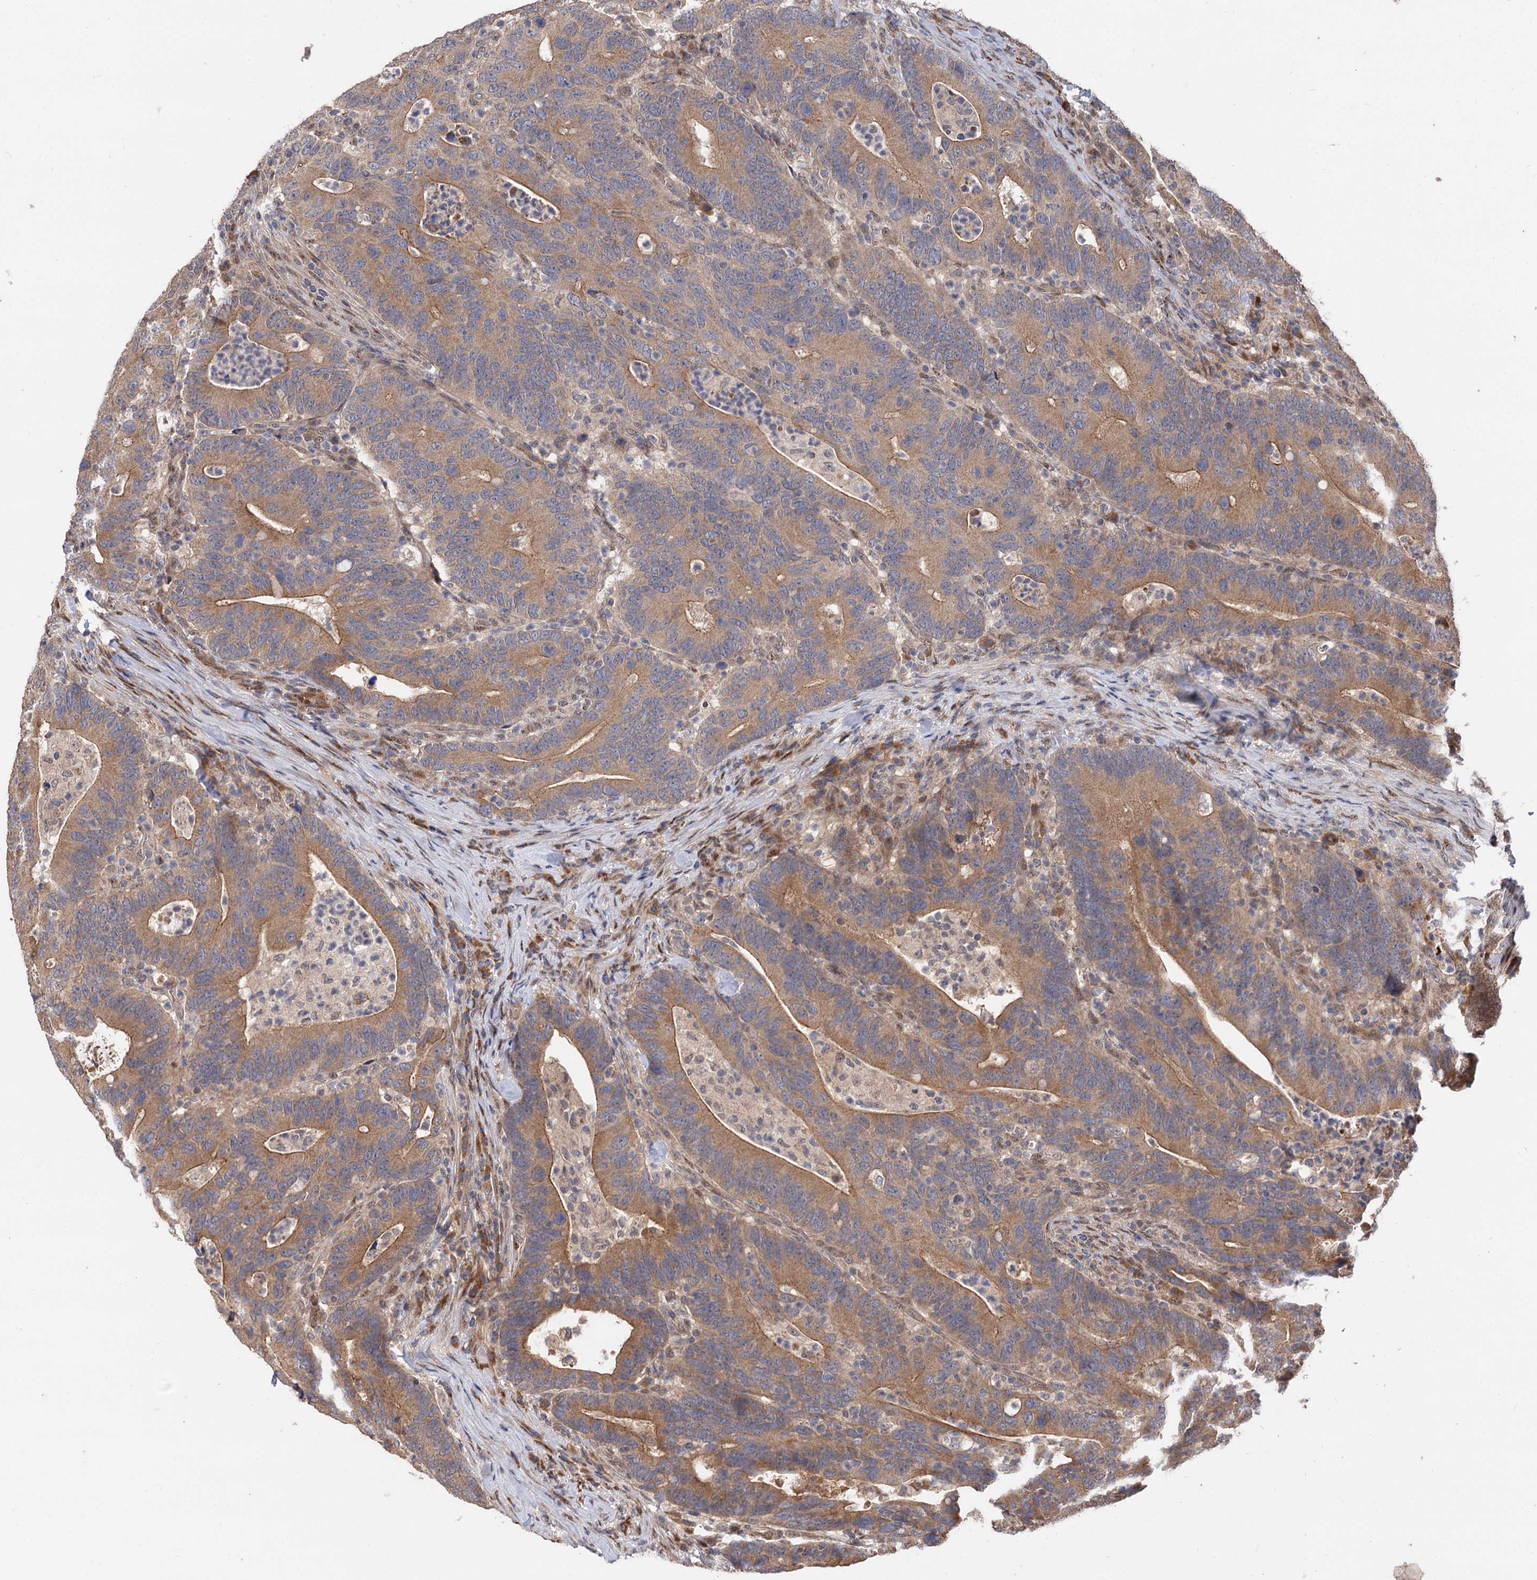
{"staining": {"intensity": "moderate", "quantity": "25%-75%", "location": "cytoplasmic/membranous"}, "tissue": "colorectal cancer", "cell_type": "Tumor cells", "image_type": "cancer", "snomed": [{"axis": "morphology", "description": "Adenocarcinoma, NOS"}, {"axis": "topography", "description": "Colon"}], "caption": "About 25%-75% of tumor cells in colorectal cancer (adenocarcinoma) demonstrate moderate cytoplasmic/membranous protein expression as visualized by brown immunohistochemical staining.", "gene": "FBXW8", "patient": {"sex": "female", "age": 66}}